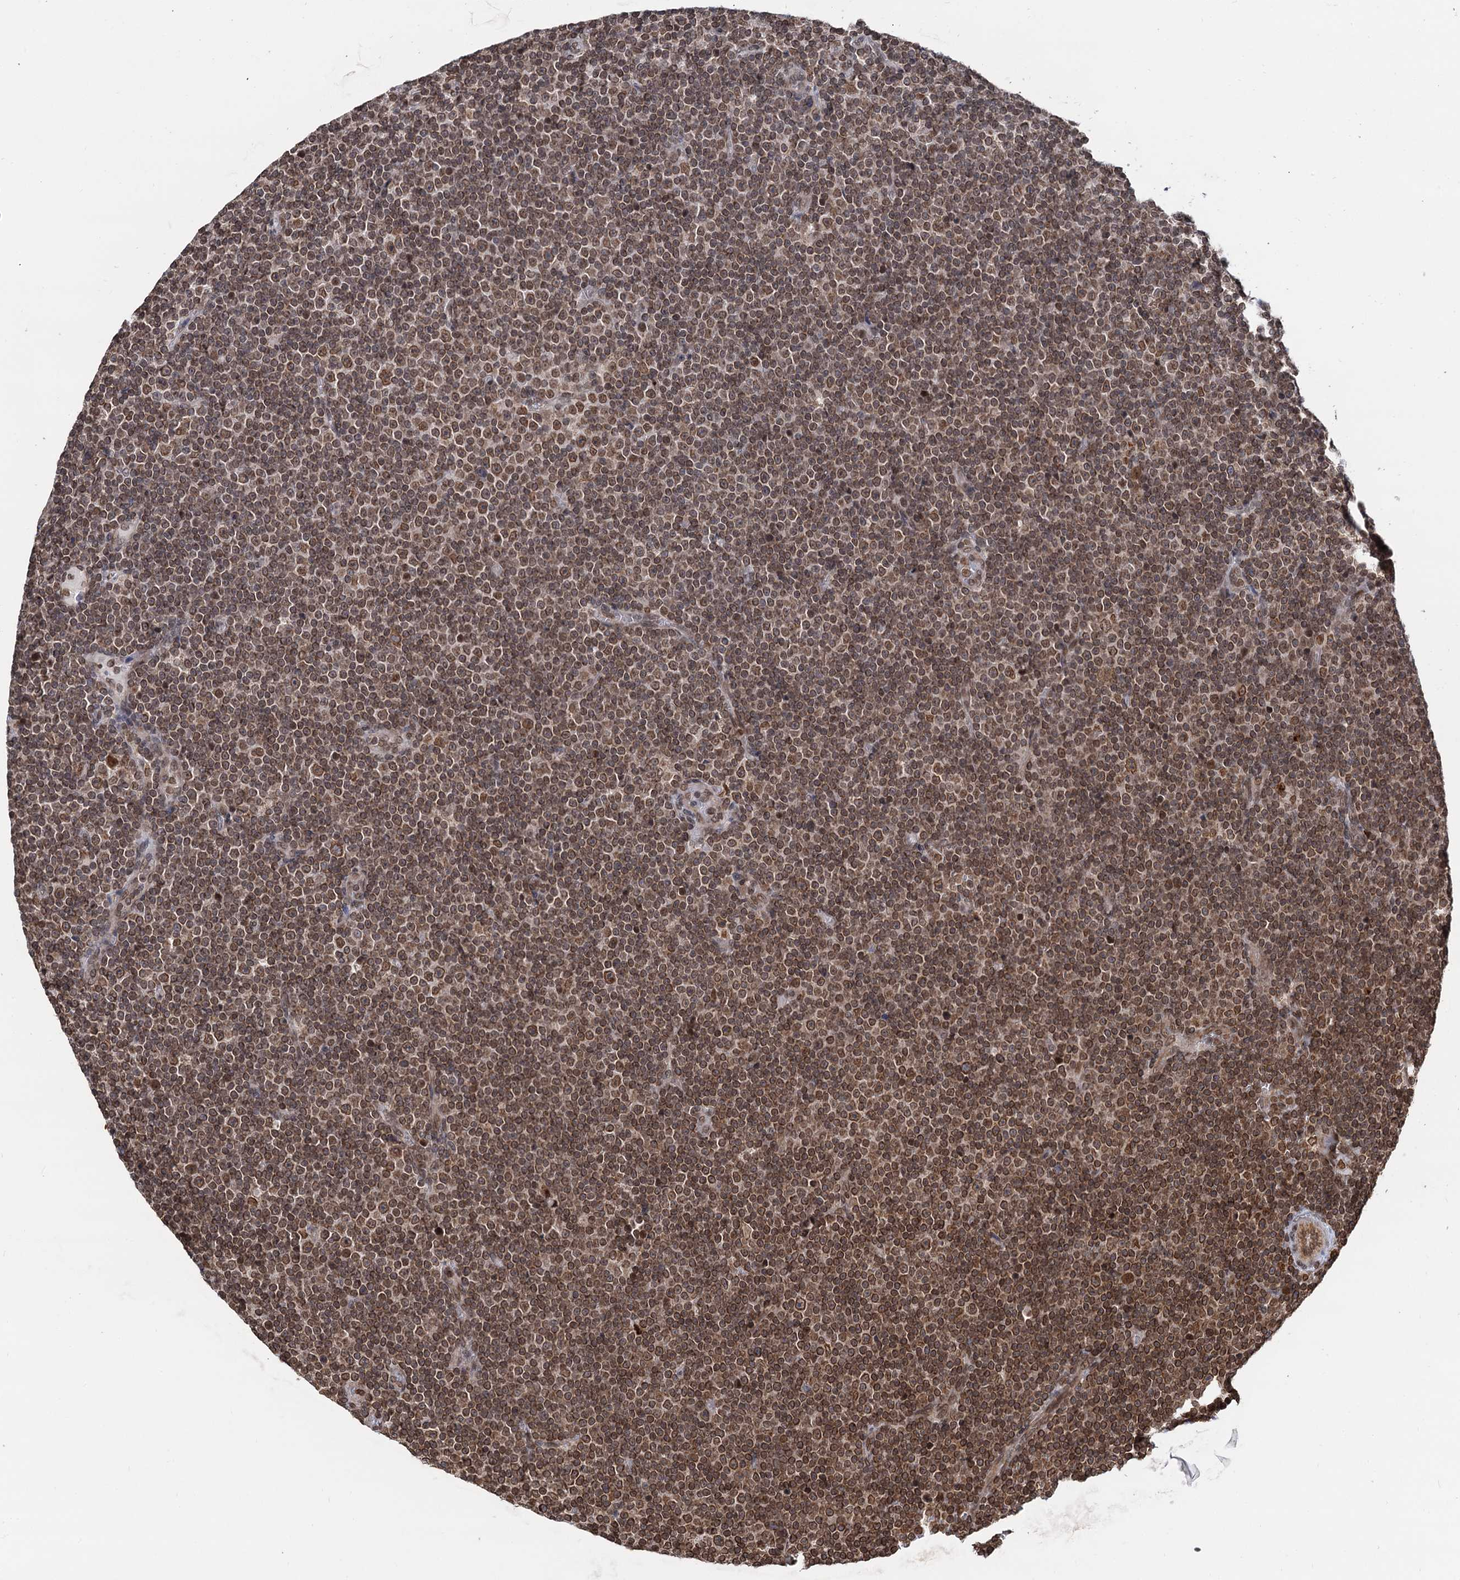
{"staining": {"intensity": "moderate", "quantity": ">75%", "location": "nuclear"}, "tissue": "lymphoma", "cell_type": "Tumor cells", "image_type": "cancer", "snomed": [{"axis": "morphology", "description": "Malignant lymphoma, non-Hodgkin's type, Low grade"}, {"axis": "topography", "description": "Lymph node"}], "caption": "An image of human lymphoma stained for a protein displays moderate nuclear brown staining in tumor cells.", "gene": "ZC3H13", "patient": {"sex": "female", "age": 67}}